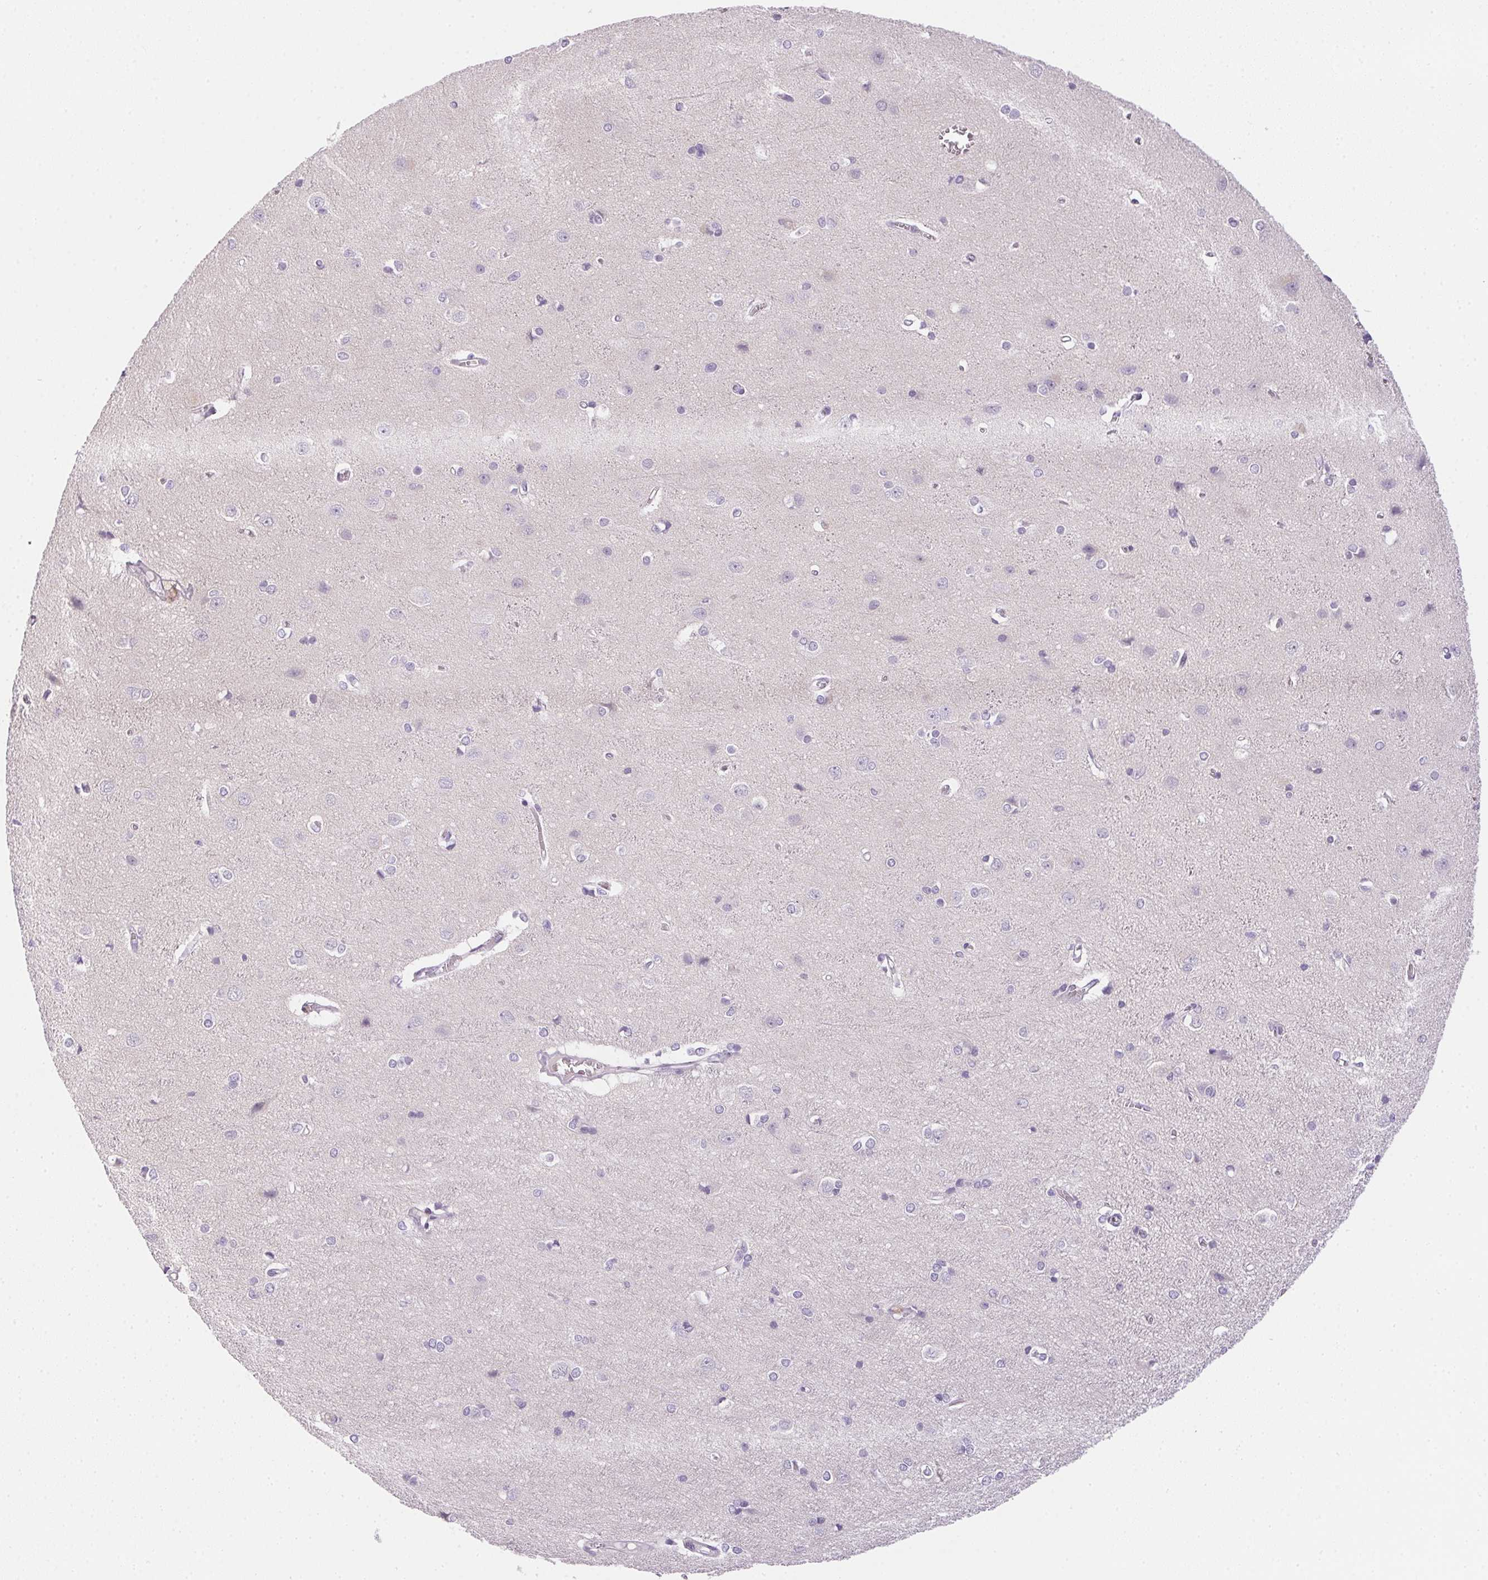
{"staining": {"intensity": "negative", "quantity": "none", "location": "none"}, "tissue": "cerebral cortex", "cell_type": "Endothelial cells", "image_type": "normal", "snomed": [{"axis": "morphology", "description": "Normal tissue, NOS"}, {"axis": "topography", "description": "Cerebral cortex"}], "caption": "High power microscopy histopathology image of an immunohistochemistry (IHC) histopathology image of benign cerebral cortex, revealing no significant positivity in endothelial cells. (DAB (3,3'-diaminobenzidine) immunohistochemistry (IHC), high magnification).", "gene": "GSDMC", "patient": {"sex": "male", "age": 37}}